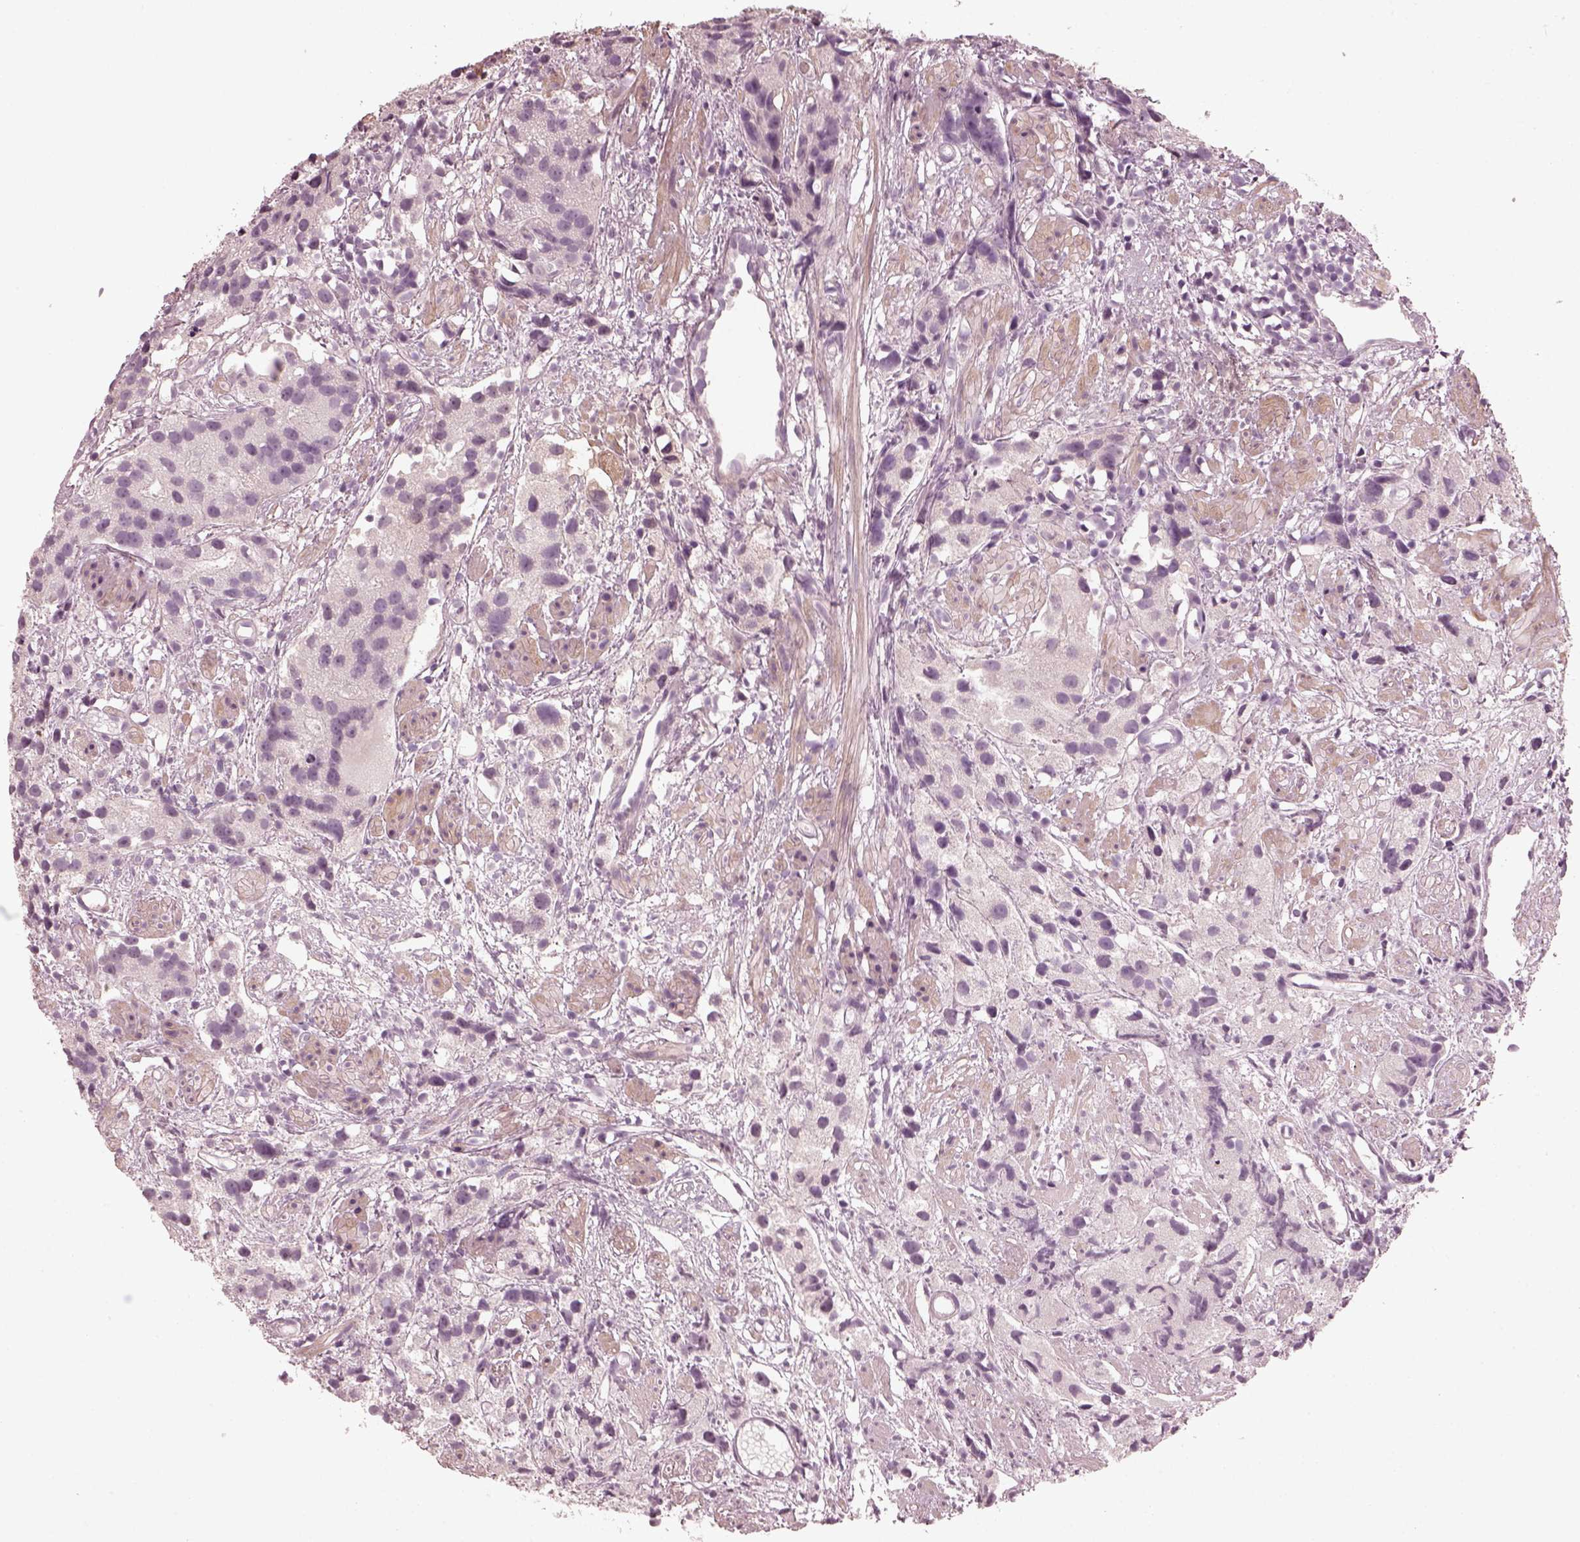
{"staining": {"intensity": "negative", "quantity": "none", "location": "none"}, "tissue": "prostate cancer", "cell_type": "Tumor cells", "image_type": "cancer", "snomed": [{"axis": "morphology", "description": "Adenocarcinoma, High grade"}, {"axis": "topography", "description": "Prostate"}], "caption": "A high-resolution photomicrograph shows immunohistochemistry (IHC) staining of prostate cancer, which displays no significant expression in tumor cells. Nuclei are stained in blue.", "gene": "OPTC", "patient": {"sex": "male", "age": 68}}